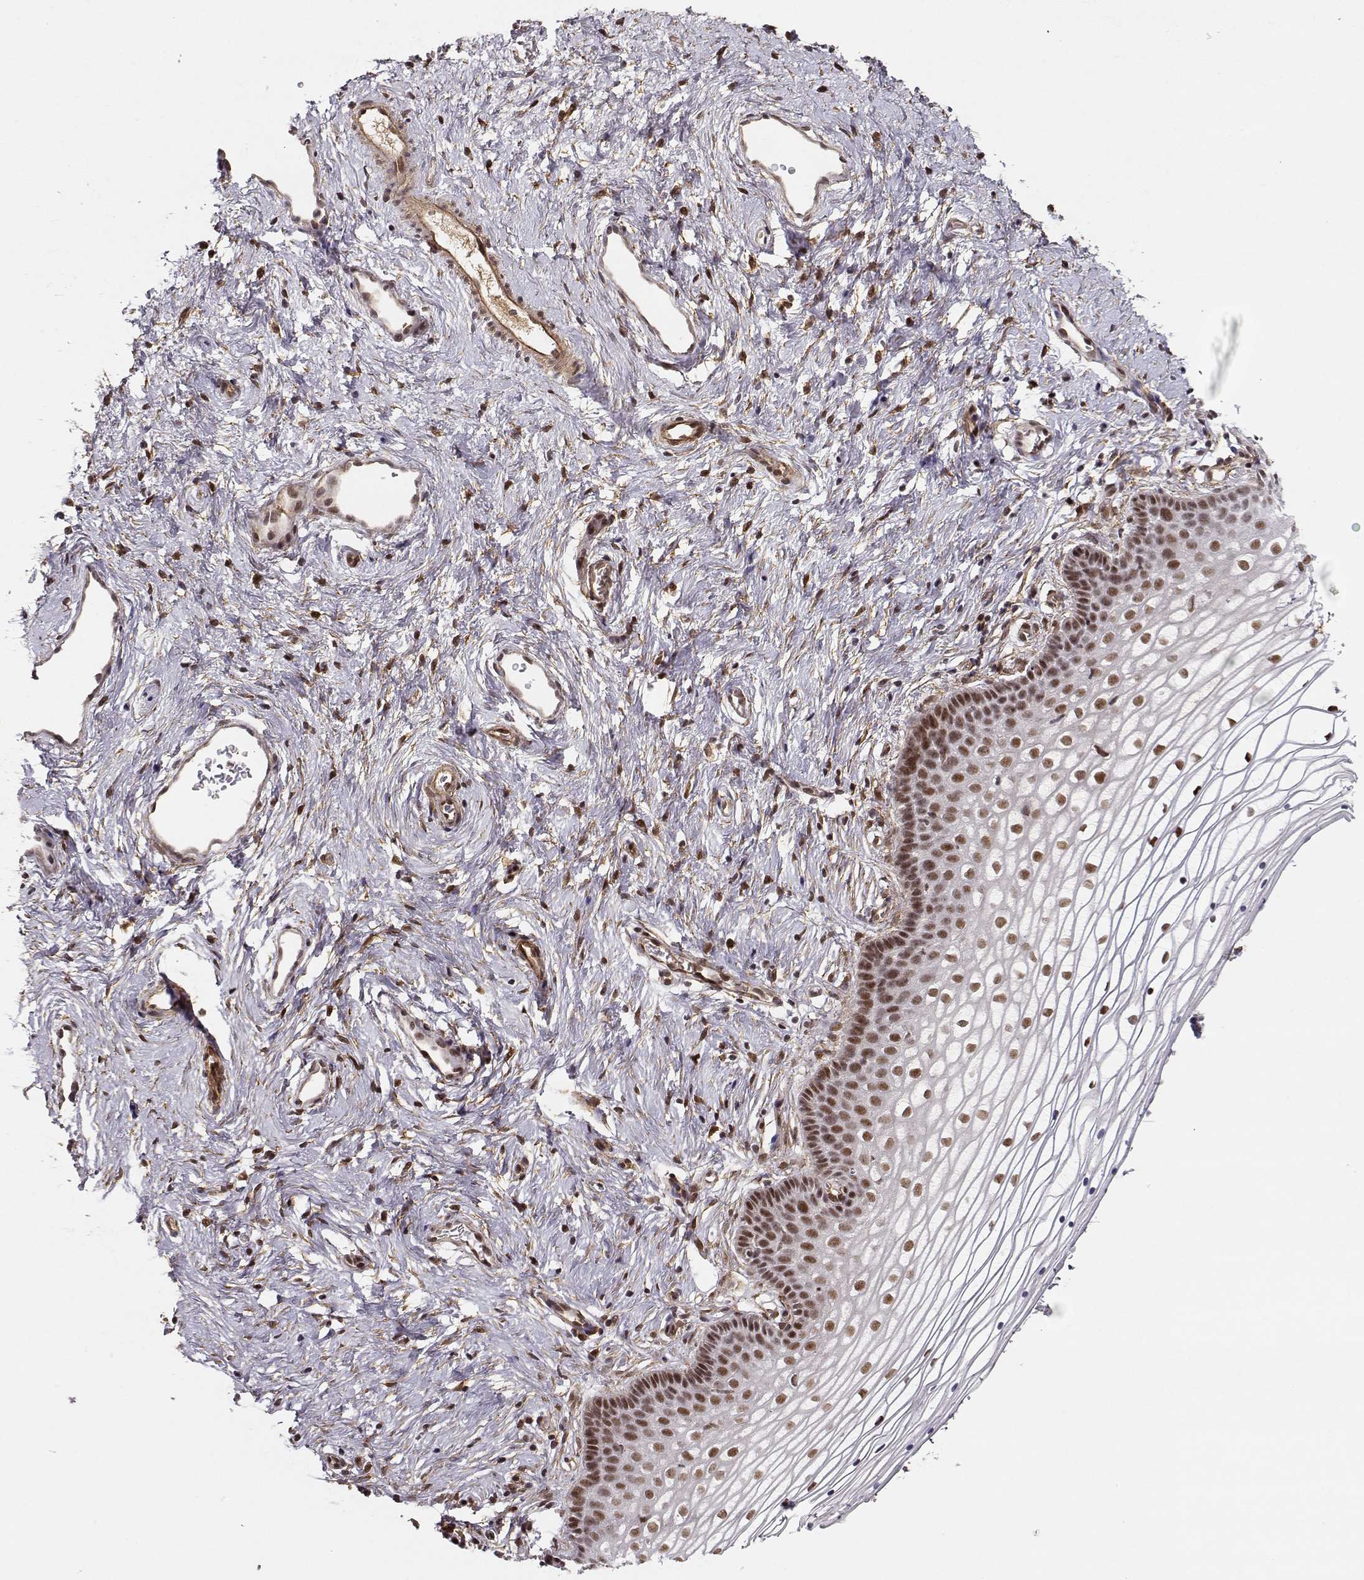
{"staining": {"intensity": "moderate", "quantity": ">75%", "location": "nuclear"}, "tissue": "vagina", "cell_type": "Squamous epithelial cells", "image_type": "normal", "snomed": [{"axis": "morphology", "description": "Normal tissue, NOS"}, {"axis": "topography", "description": "Vagina"}], "caption": "This micrograph shows normal vagina stained with IHC to label a protein in brown. The nuclear of squamous epithelial cells show moderate positivity for the protein. Nuclei are counter-stained blue.", "gene": "CIR1", "patient": {"sex": "female", "age": 36}}